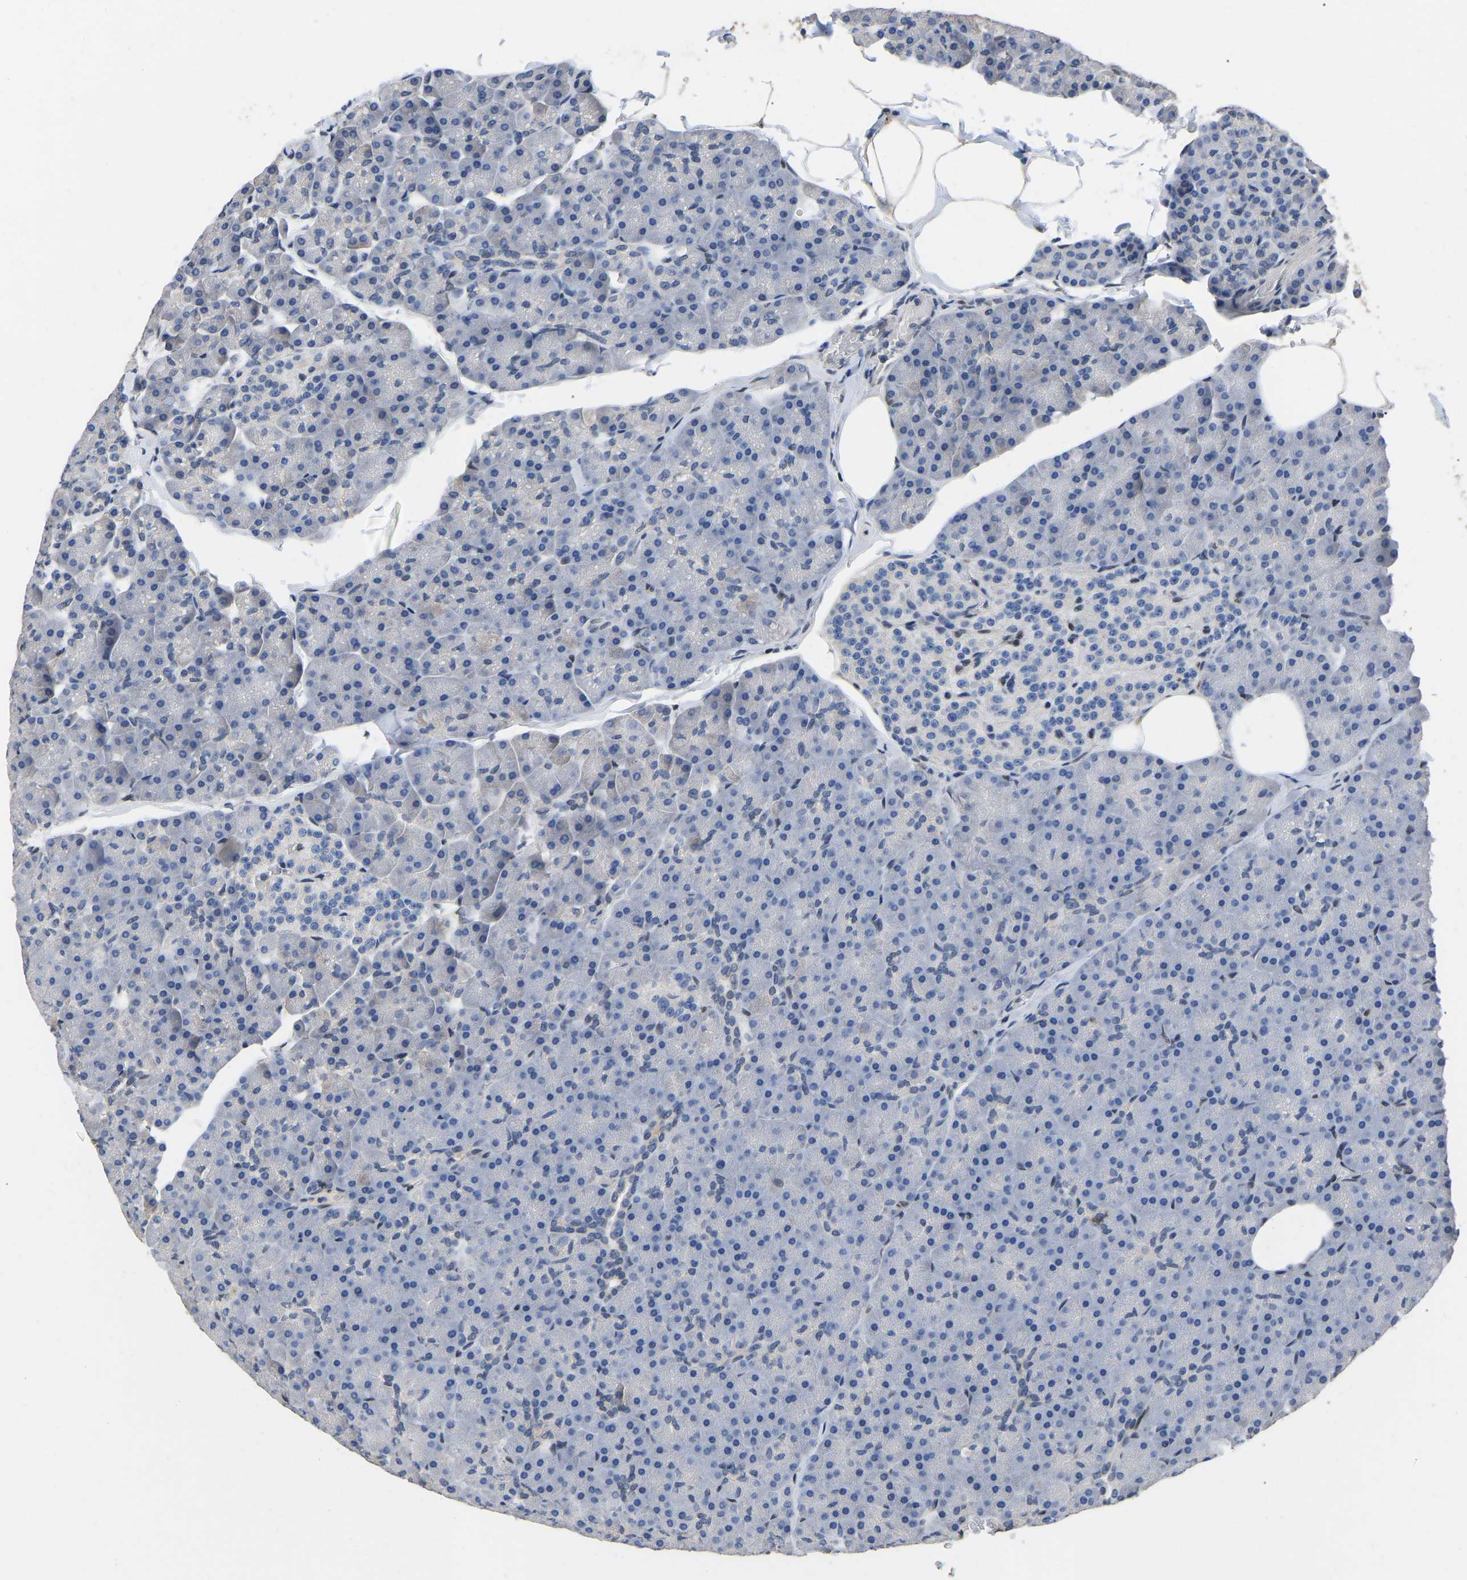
{"staining": {"intensity": "negative", "quantity": "none", "location": "none"}, "tissue": "pancreas", "cell_type": "Exocrine glandular cells", "image_type": "normal", "snomed": [{"axis": "morphology", "description": "Normal tissue, NOS"}, {"axis": "topography", "description": "Pancreas"}], "caption": "Immunohistochemistry micrograph of normal human pancreas stained for a protein (brown), which shows no expression in exocrine glandular cells.", "gene": "QKI", "patient": {"sex": "male", "age": 35}}